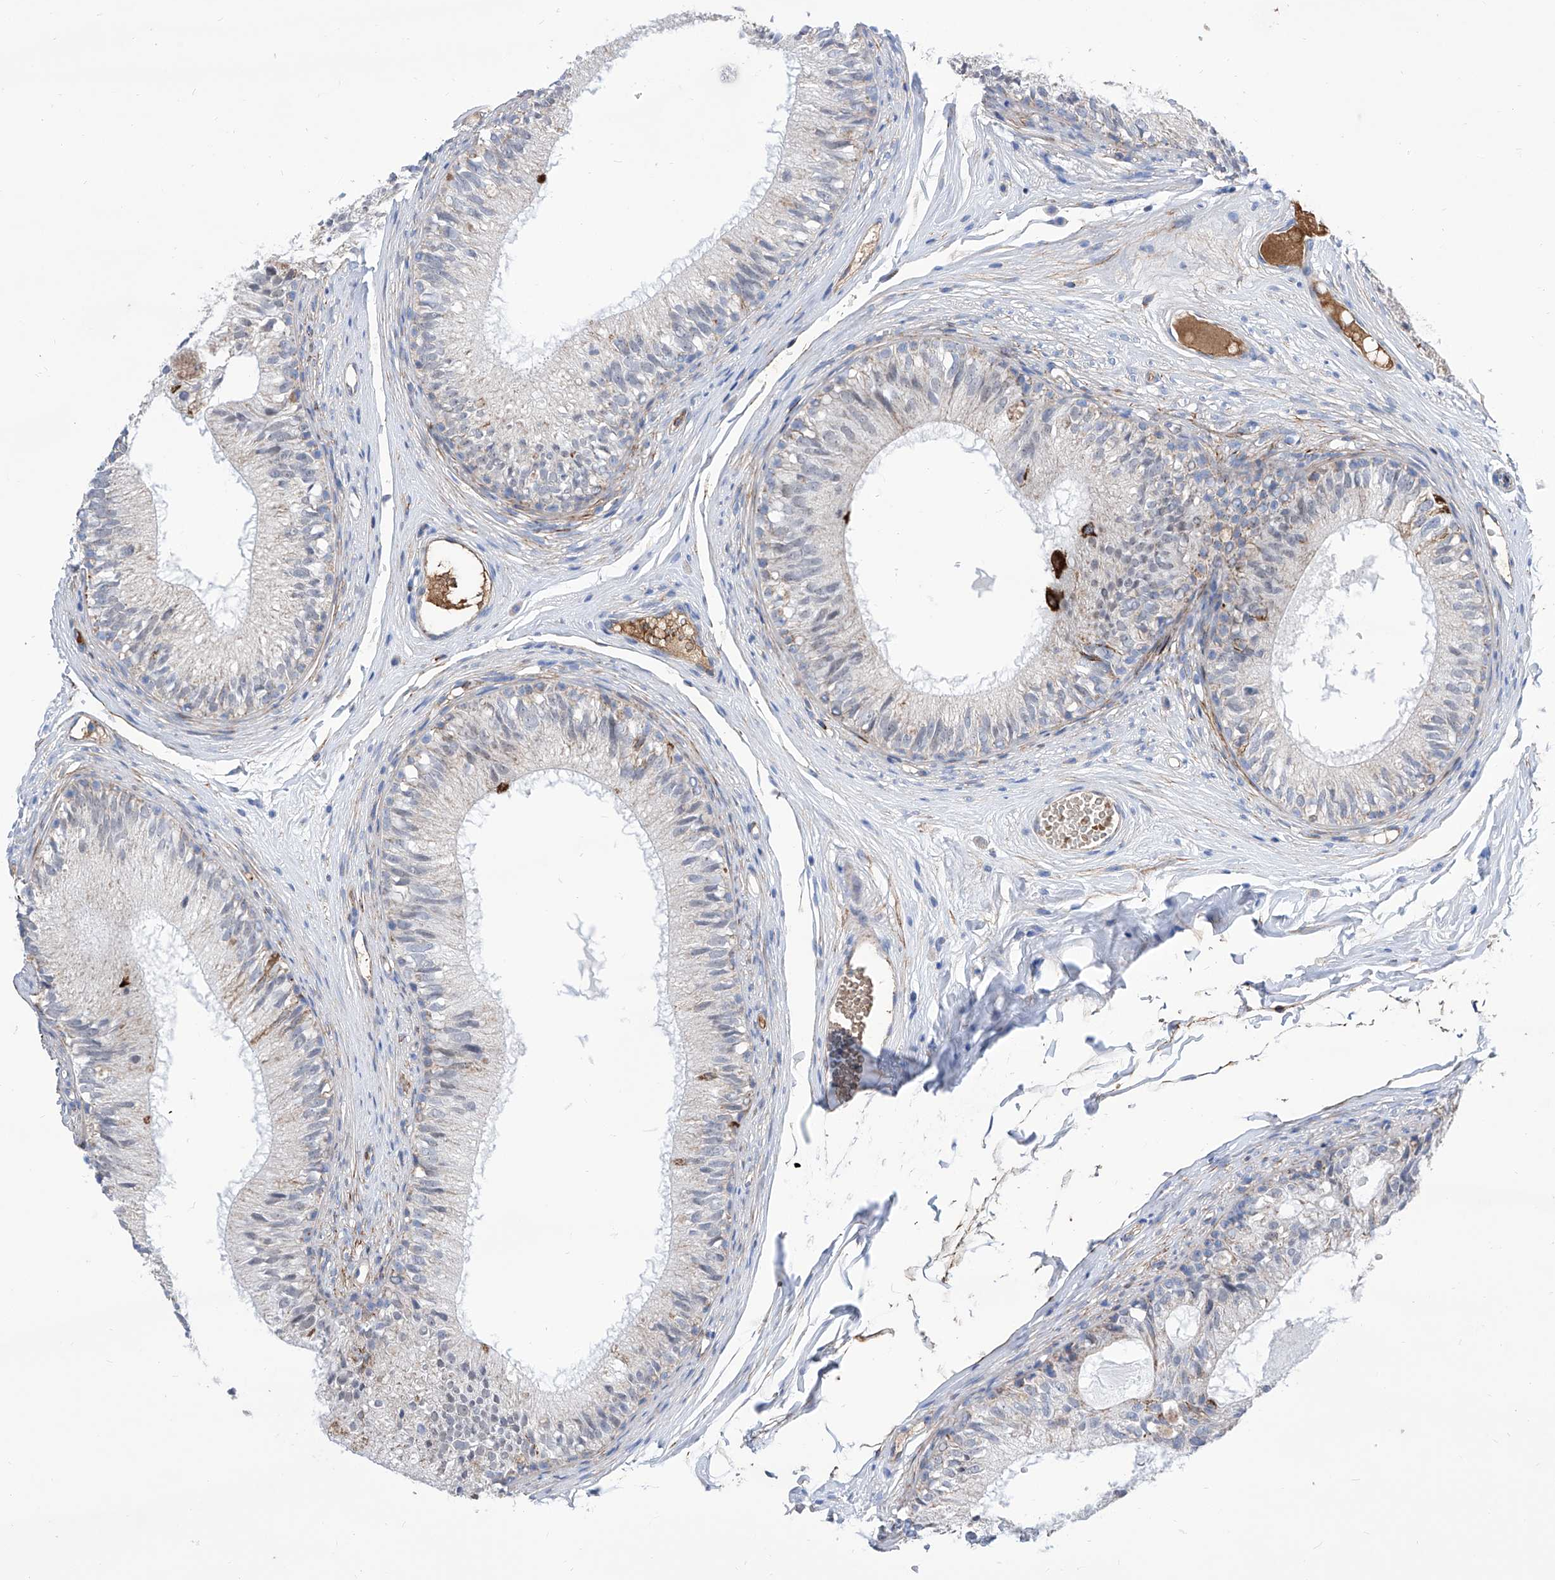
{"staining": {"intensity": "moderate", "quantity": "25%-75%", "location": "cytoplasmic/membranous"}, "tissue": "epididymis", "cell_type": "Glandular cells", "image_type": "normal", "snomed": [{"axis": "morphology", "description": "Normal tissue, NOS"}, {"axis": "morphology", "description": "Seminoma in situ"}, {"axis": "topography", "description": "Testis"}, {"axis": "topography", "description": "Epididymis"}], "caption": "Immunohistochemical staining of unremarkable epididymis displays 25%-75% levels of moderate cytoplasmic/membranous protein expression in about 25%-75% of glandular cells. (IHC, brightfield microscopy, high magnification).", "gene": "SRBD1", "patient": {"sex": "male", "age": 28}}